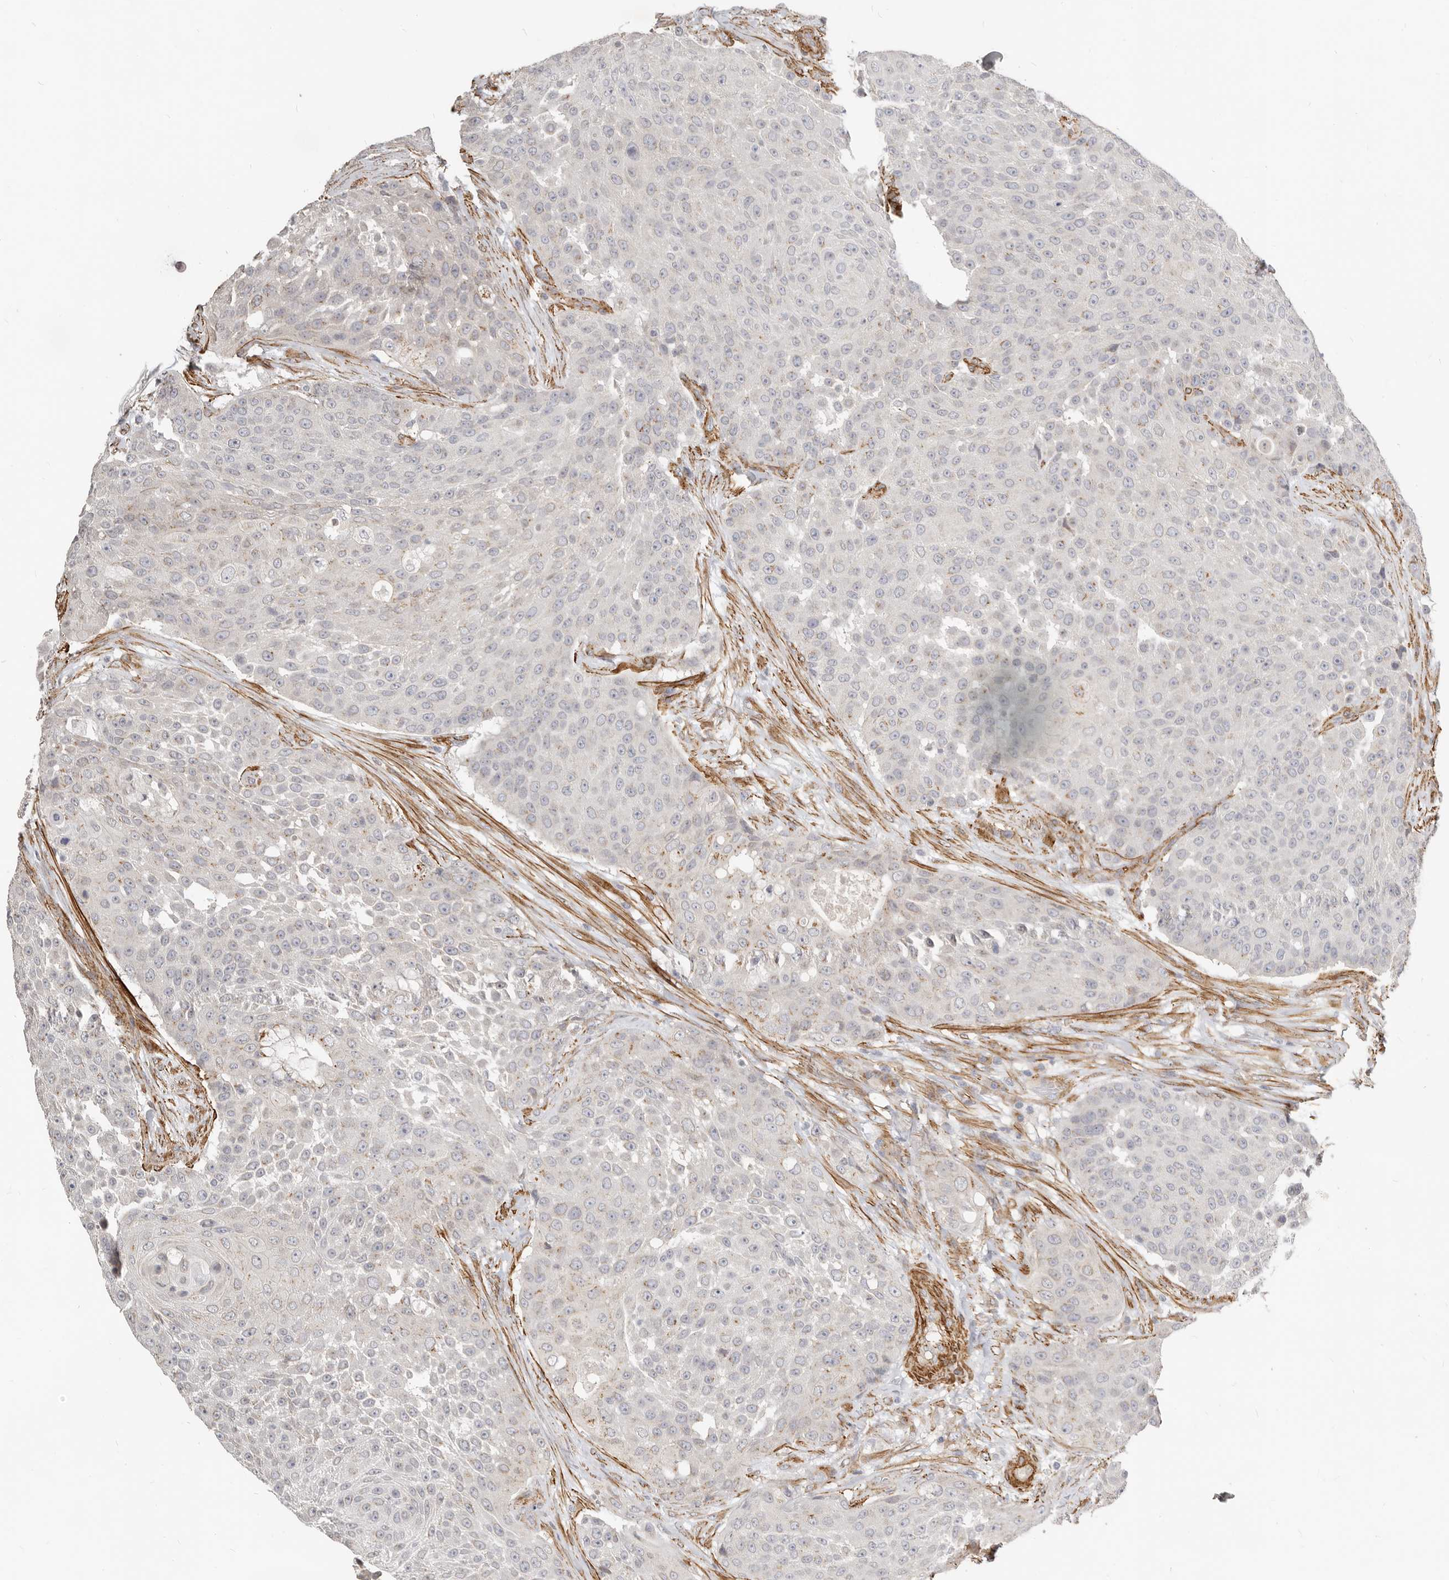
{"staining": {"intensity": "negative", "quantity": "none", "location": "none"}, "tissue": "urothelial cancer", "cell_type": "Tumor cells", "image_type": "cancer", "snomed": [{"axis": "morphology", "description": "Urothelial carcinoma, High grade"}, {"axis": "topography", "description": "Urinary bladder"}], "caption": "High power microscopy histopathology image of an IHC image of high-grade urothelial carcinoma, revealing no significant positivity in tumor cells.", "gene": "RABAC1", "patient": {"sex": "female", "age": 63}}